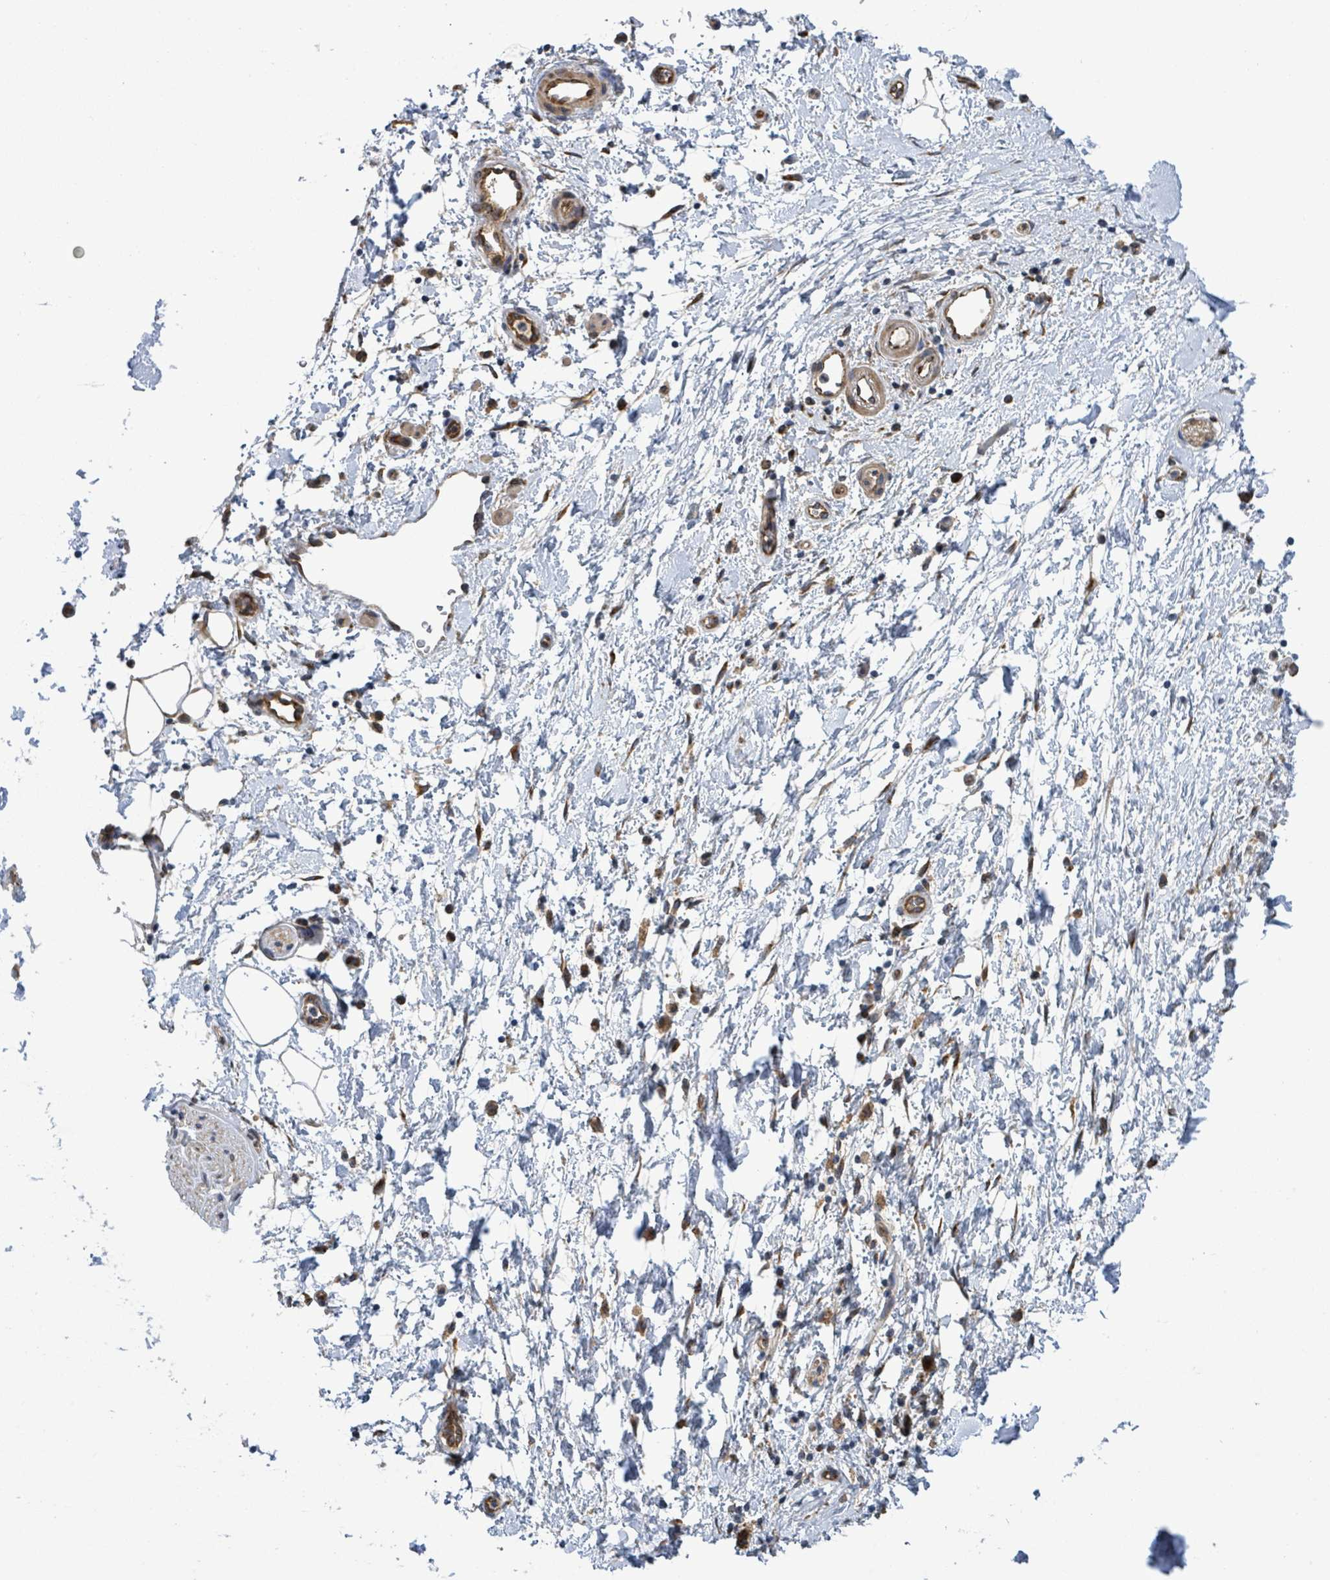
{"staining": {"intensity": "negative", "quantity": "none", "location": "none"}, "tissue": "adipose tissue", "cell_type": "Adipocytes", "image_type": "normal", "snomed": [{"axis": "morphology", "description": "Normal tissue, NOS"}, {"axis": "morphology", "description": "Adenocarcinoma, NOS"}, {"axis": "topography", "description": "Pancreas"}, {"axis": "topography", "description": "Peripheral nerve tissue"}], "caption": "High magnification brightfield microscopy of normal adipose tissue stained with DAB (brown) and counterstained with hematoxylin (blue): adipocytes show no significant positivity. Nuclei are stained in blue.", "gene": "NOMO1", "patient": {"sex": "female", "age": 77}}